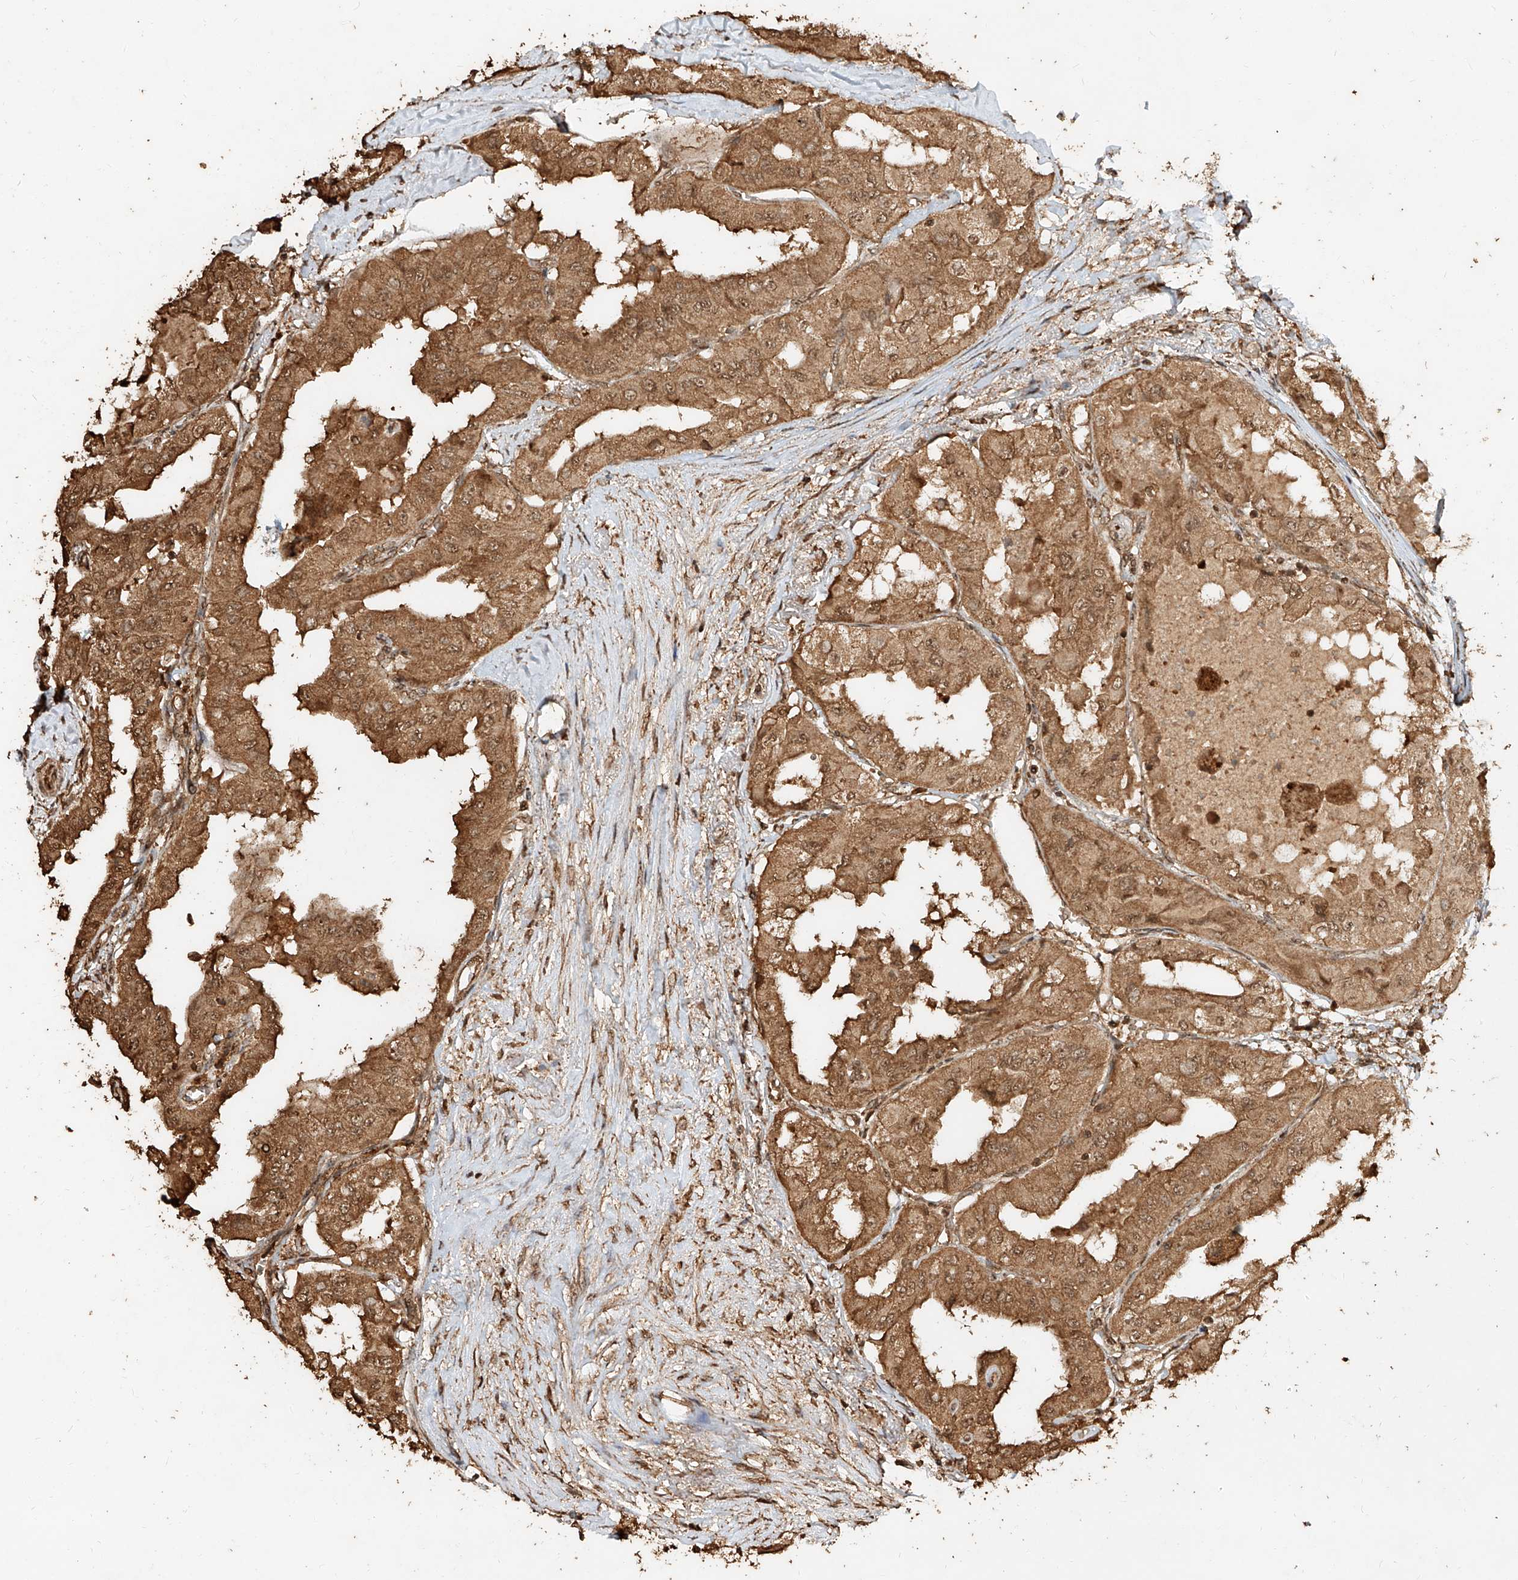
{"staining": {"intensity": "moderate", "quantity": ">75%", "location": "cytoplasmic/membranous,nuclear"}, "tissue": "thyroid cancer", "cell_type": "Tumor cells", "image_type": "cancer", "snomed": [{"axis": "morphology", "description": "Papillary adenocarcinoma, NOS"}, {"axis": "topography", "description": "Thyroid gland"}], "caption": "This micrograph displays thyroid cancer (papillary adenocarcinoma) stained with immunohistochemistry (IHC) to label a protein in brown. The cytoplasmic/membranous and nuclear of tumor cells show moderate positivity for the protein. Nuclei are counter-stained blue.", "gene": "ZNF660", "patient": {"sex": "female", "age": 59}}